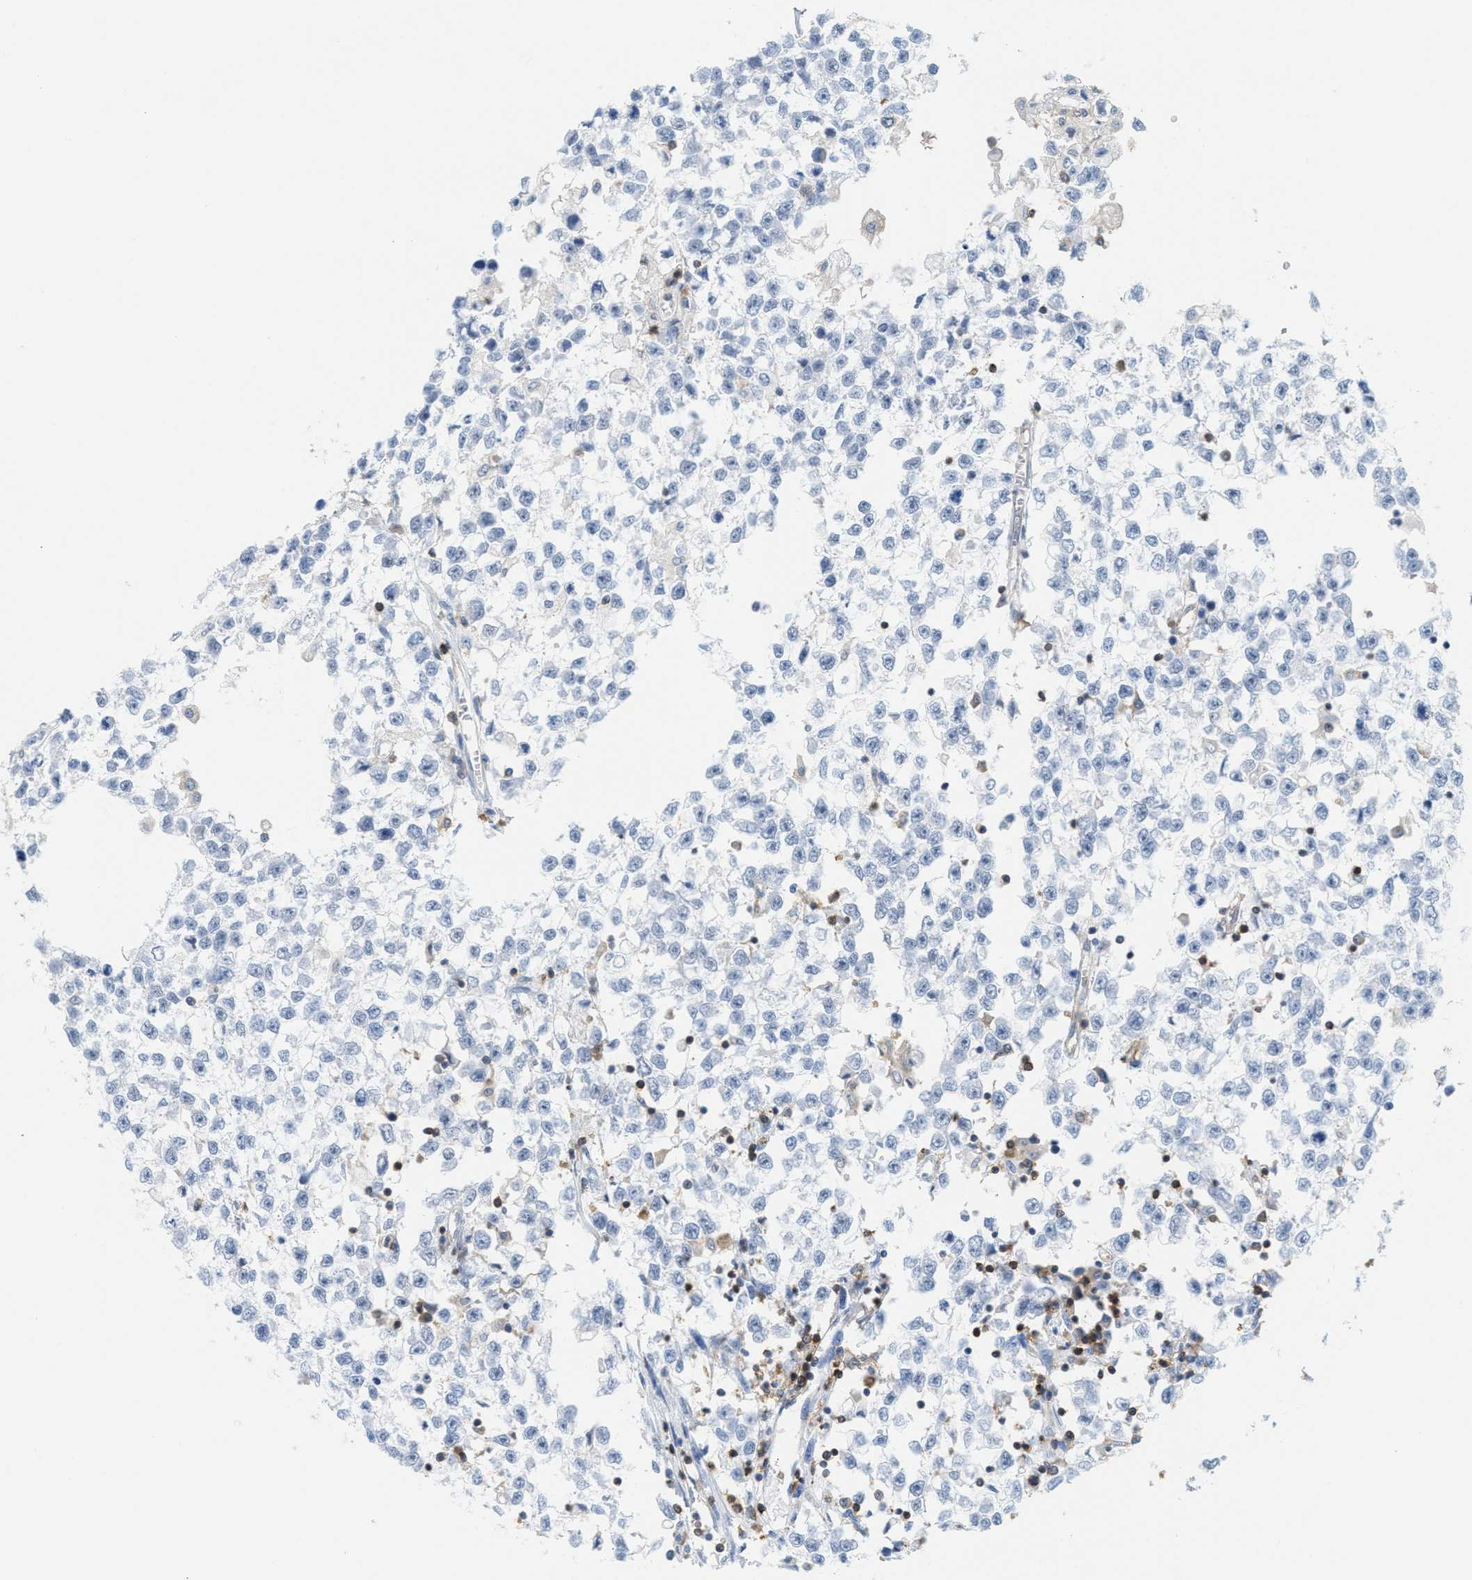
{"staining": {"intensity": "negative", "quantity": "none", "location": "none"}, "tissue": "testis cancer", "cell_type": "Tumor cells", "image_type": "cancer", "snomed": [{"axis": "morphology", "description": "Seminoma, NOS"}, {"axis": "morphology", "description": "Carcinoma, Embryonal, NOS"}, {"axis": "topography", "description": "Testis"}], "caption": "Micrograph shows no protein expression in tumor cells of embryonal carcinoma (testis) tissue. (DAB (3,3'-diaminobenzidine) IHC with hematoxylin counter stain).", "gene": "IL16", "patient": {"sex": "male", "age": 51}}